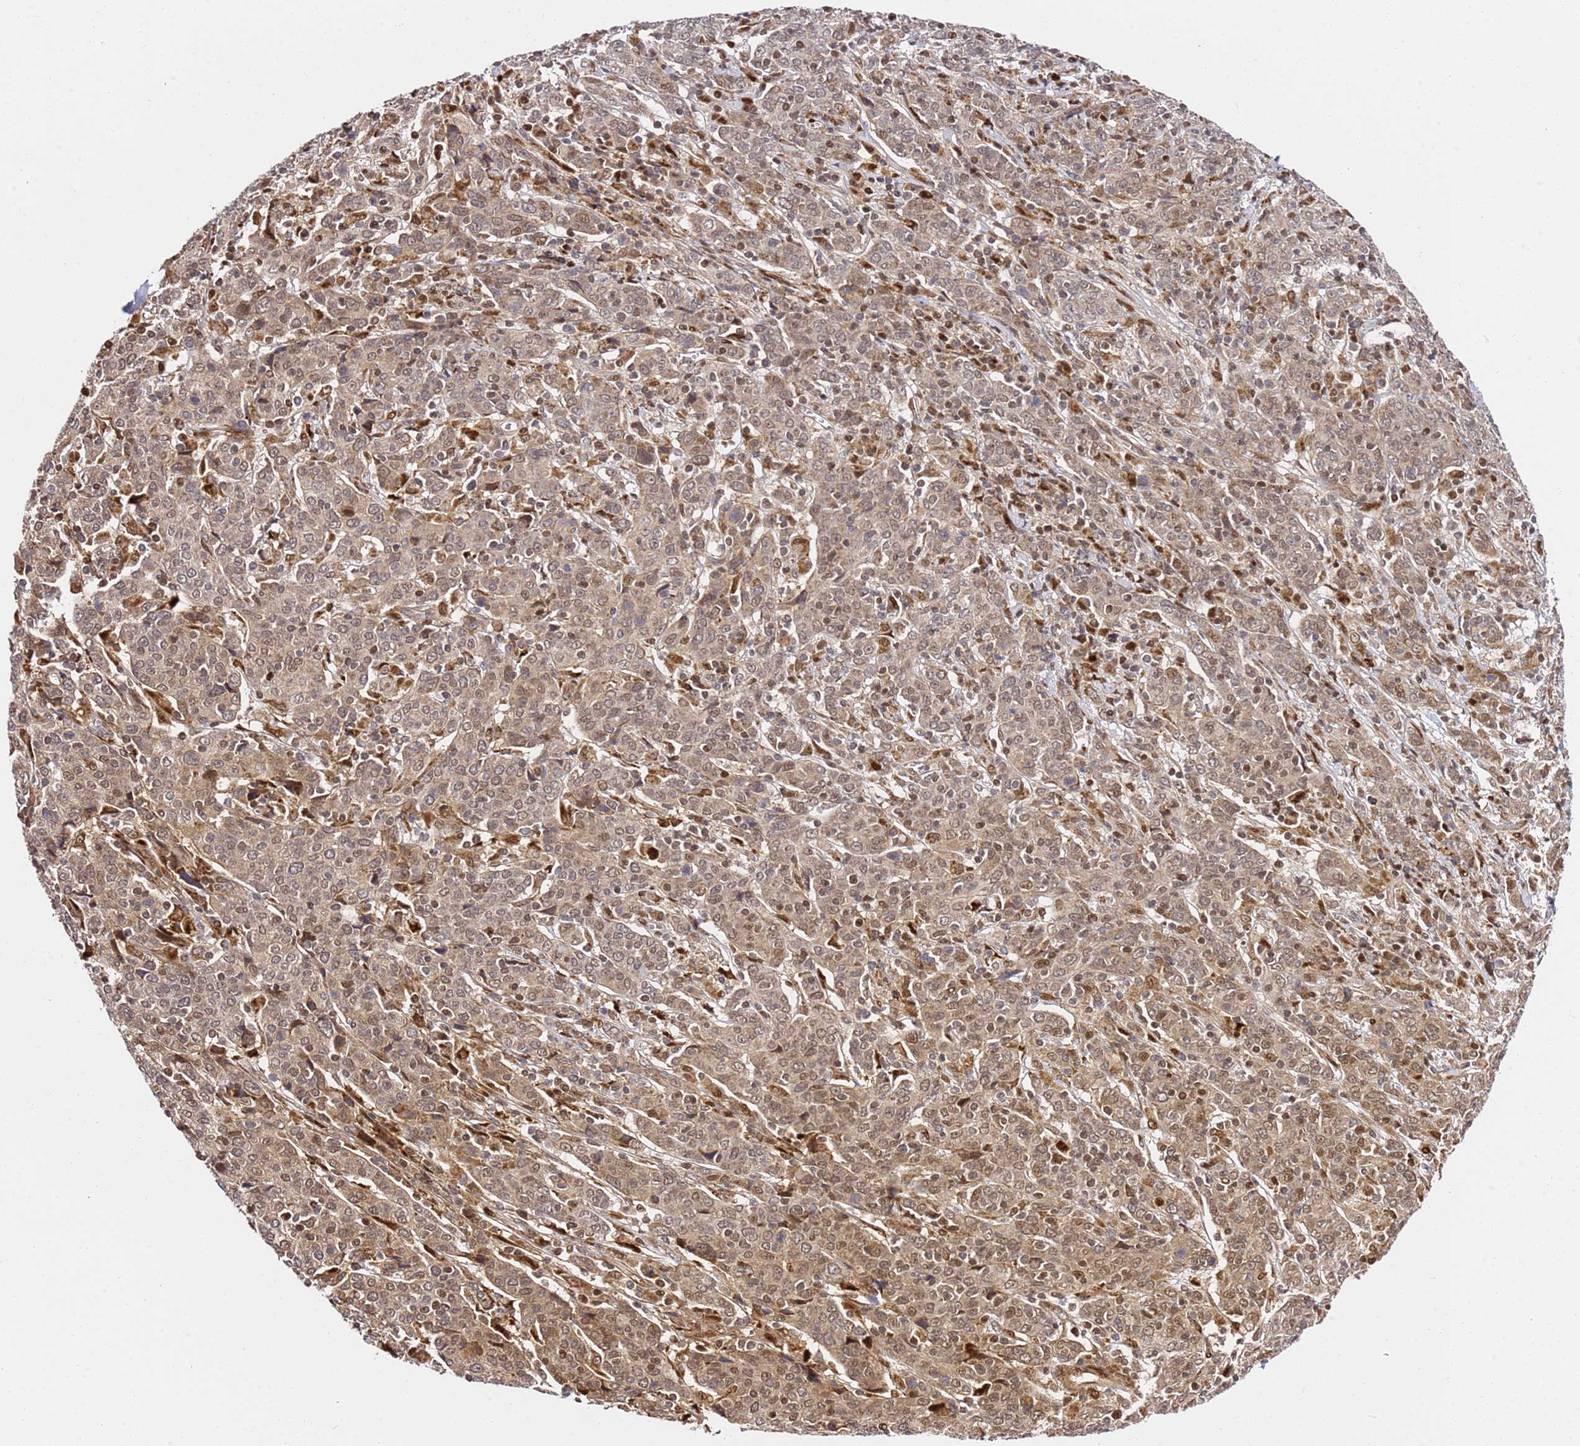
{"staining": {"intensity": "moderate", "quantity": ">75%", "location": "cytoplasmic/membranous,nuclear"}, "tissue": "cervical cancer", "cell_type": "Tumor cells", "image_type": "cancer", "snomed": [{"axis": "morphology", "description": "Squamous cell carcinoma, NOS"}, {"axis": "topography", "description": "Cervix"}], "caption": "Protein staining exhibits moderate cytoplasmic/membranous and nuclear positivity in approximately >75% of tumor cells in squamous cell carcinoma (cervical). Using DAB (brown) and hematoxylin (blue) stains, captured at high magnification using brightfield microscopy.", "gene": "SMOX", "patient": {"sex": "female", "age": 67}}